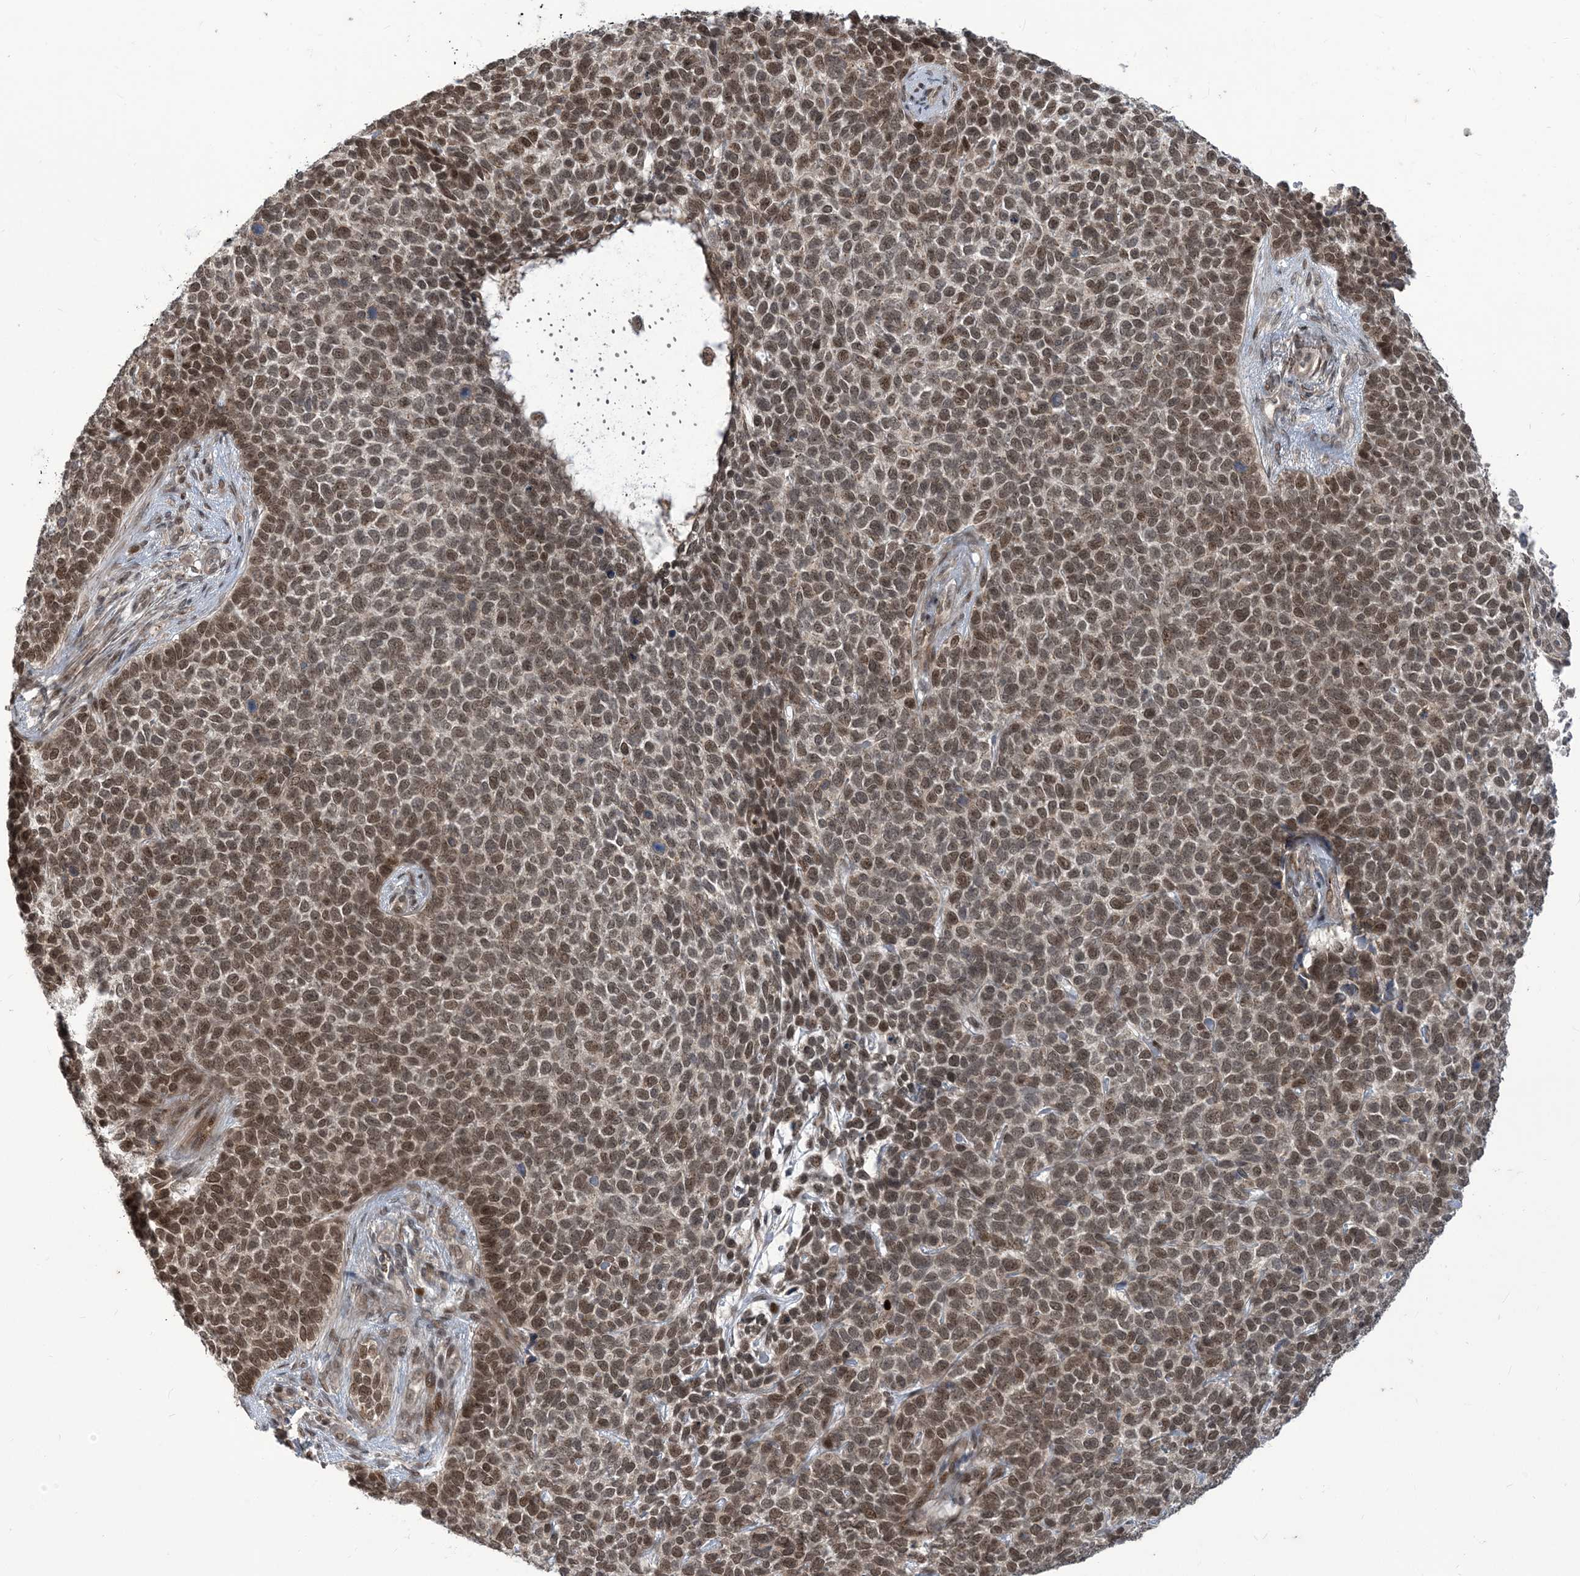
{"staining": {"intensity": "moderate", "quantity": ">75%", "location": "nuclear"}, "tissue": "skin cancer", "cell_type": "Tumor cells", "image_type": "cancer", "snomed": [{"axis": "morphology", "description": "Basal cell carcinoma"}, {"axis": "topography", "description": "Skin"}], "caption": "This micrograph shows IHC staining of skin basal cell carcinoma, with medium moderate nuclear positivity in about >75% of tumor cells.", "gene": "LAGE3", "patient": {"sex": "female", "age": 84}}